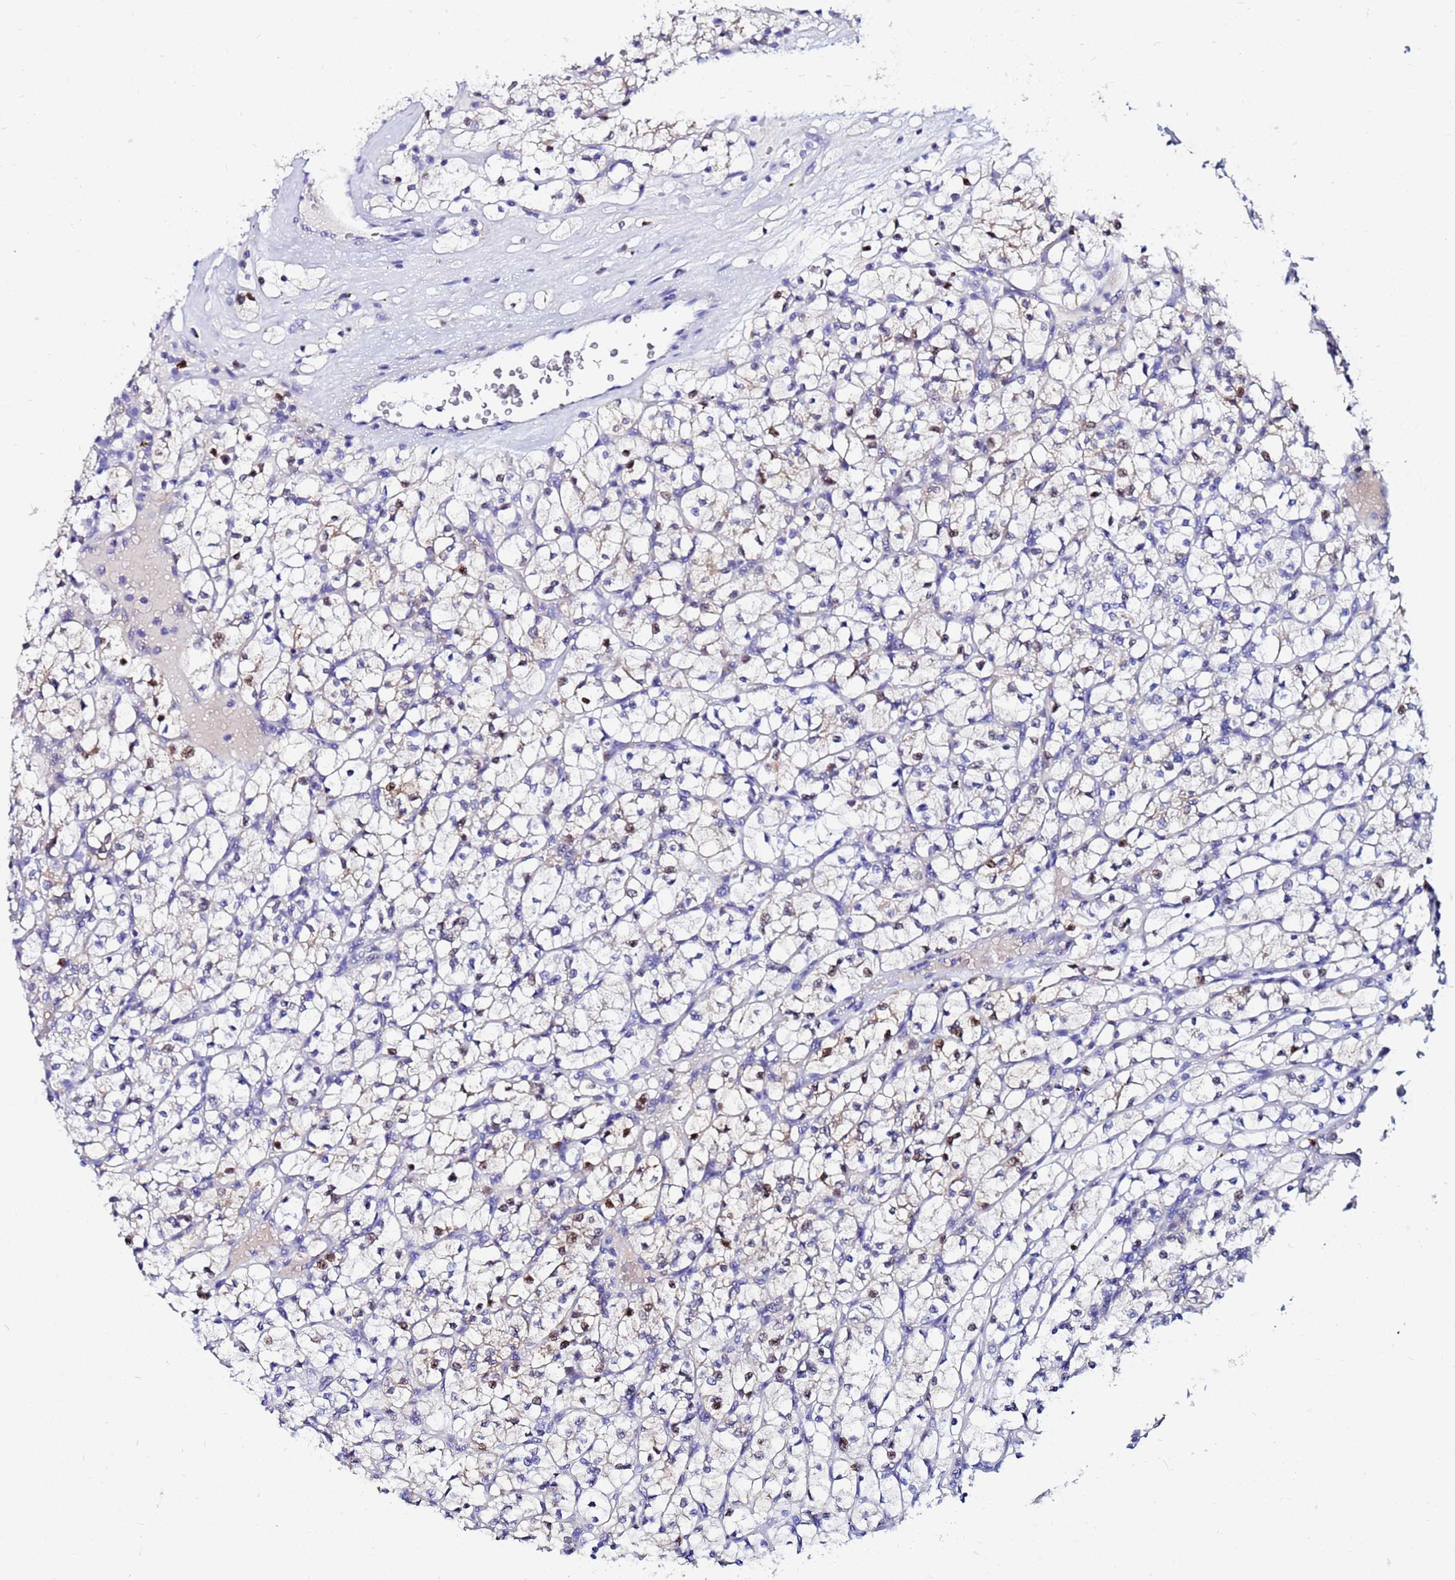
{"staining": {"intensity": "weak", "quantity": "<25%", "location": "cytoplasmic/membranous"}, "tissue": "renal cancer", "cell_type": "Tumor cells", "image_type": "cancer", "snomed": [{"axis": "morphology", "description": "Adenocarcinoma, NOS"}, {"axis": "topography", "description": "Kidney"}], "caption": "IHC of human renal cancer shows no staining in tumor cells. The staining was performed using DAB to visualize the protein expression in brown, while the nuclei were stained in blue with hematoxylin (Magnification: 20x).", "gene": "PPP1R14C", "patient": {"sex": "female", "age": 64}}